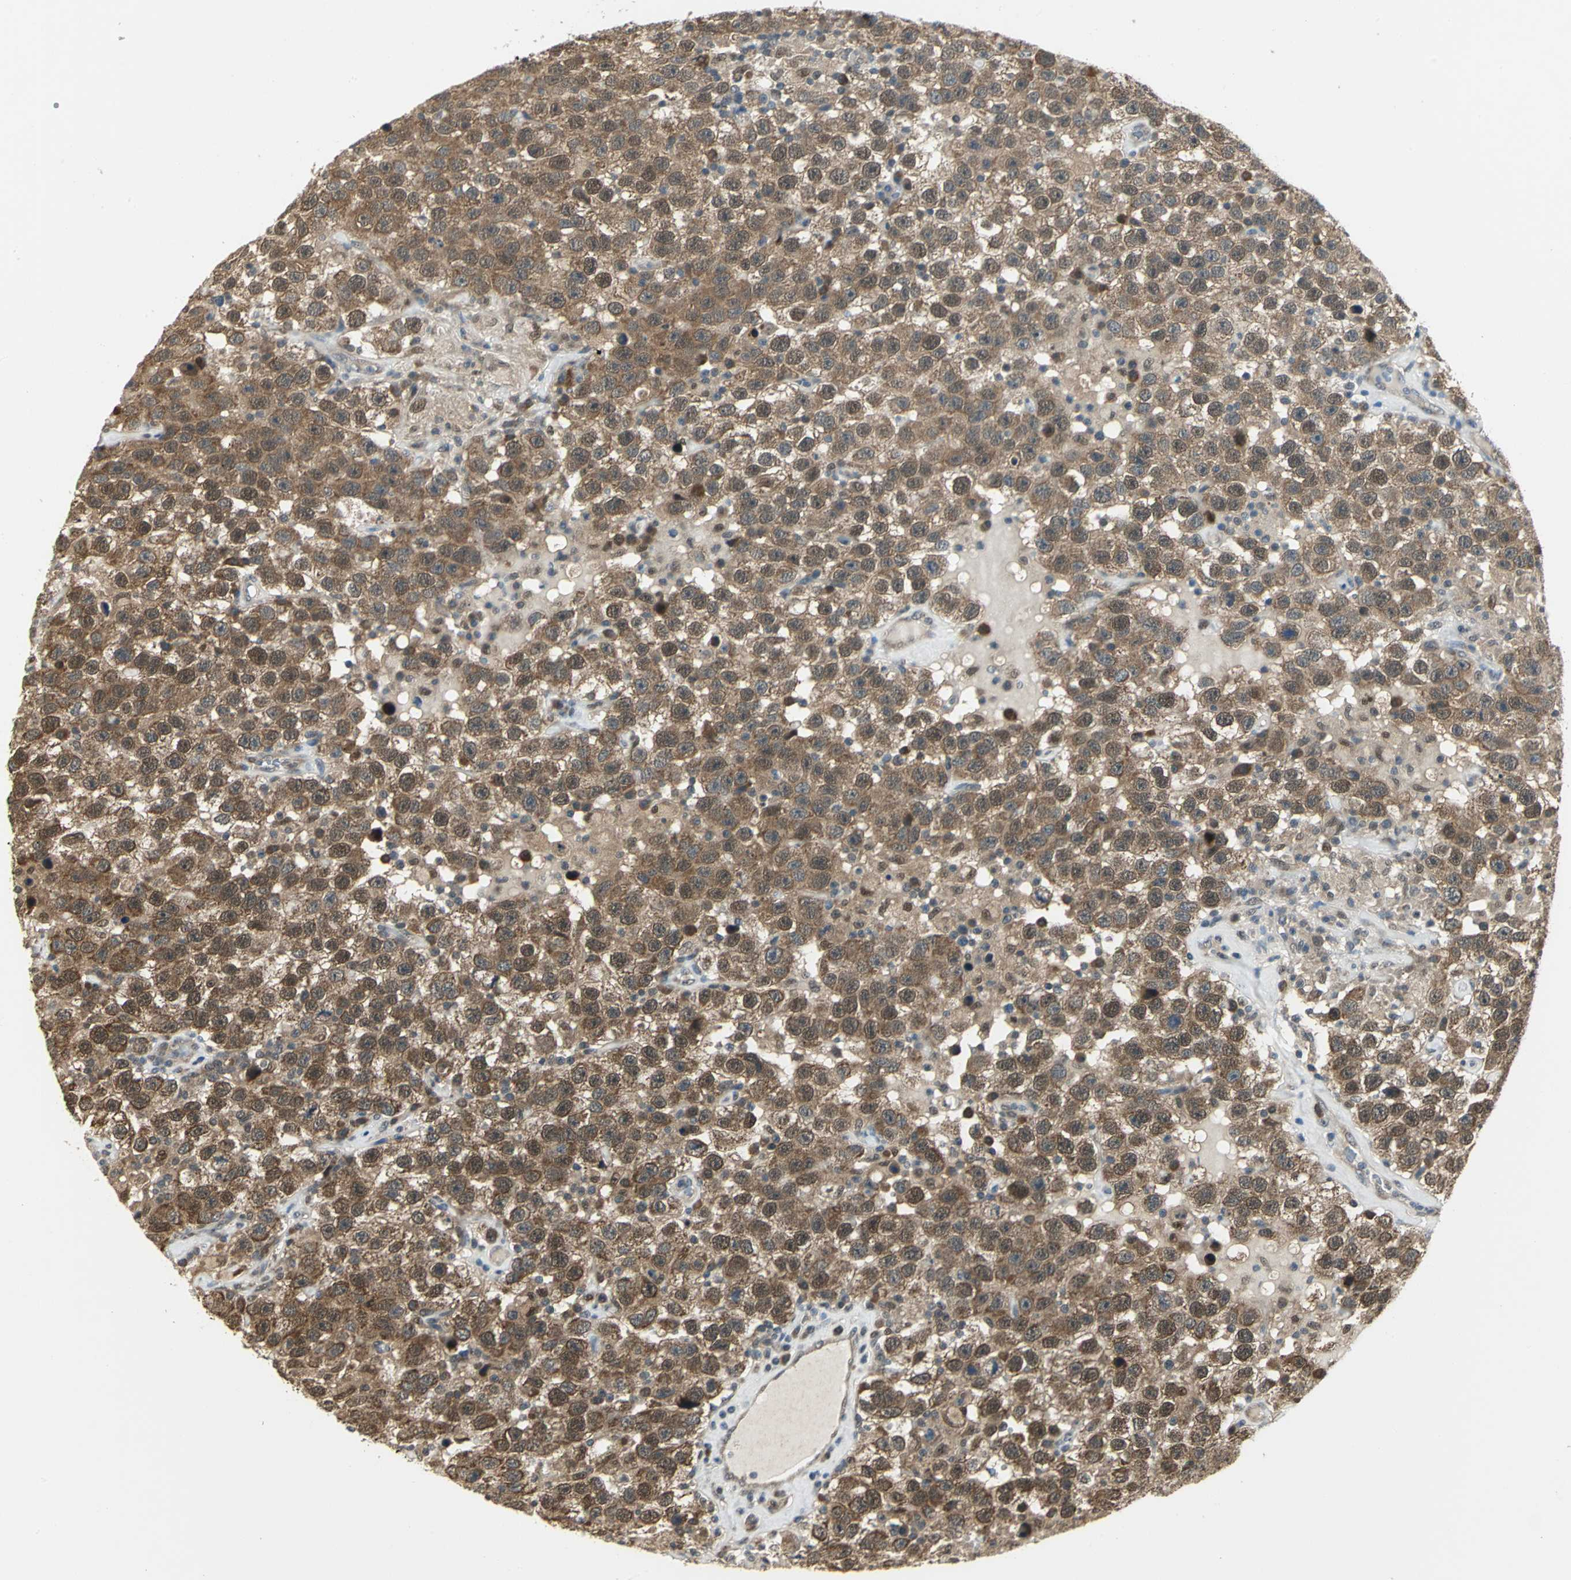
{"staining": {"intensity": "moderate", "quantity": ">75%", "location": "cytoplasmic/membranous,nuclear"}, "tissue": "testis cancer", "cell_type": "Tumor cells", "image_type": "cancer", "snomed": [{"axis": "morphology", "description": "Seminoma, NOS"}, {"axis": "topography", "description": "Testis"}], "caption": "The histopathology image exhibits immunohistochemical staining of testis cancer (seminoma). There is moderate cytoplasmic/membranous and nuclear expression is seen in approximately >75% of tumor cells. (Stains: DAB (3,3'-diaminobenzidine) in brown, nuclei in blue, Microscopy: brightfield microscopy at high magnification).", "gene": "PSMC4", "patient": {"sex": "male", "age": 41}}